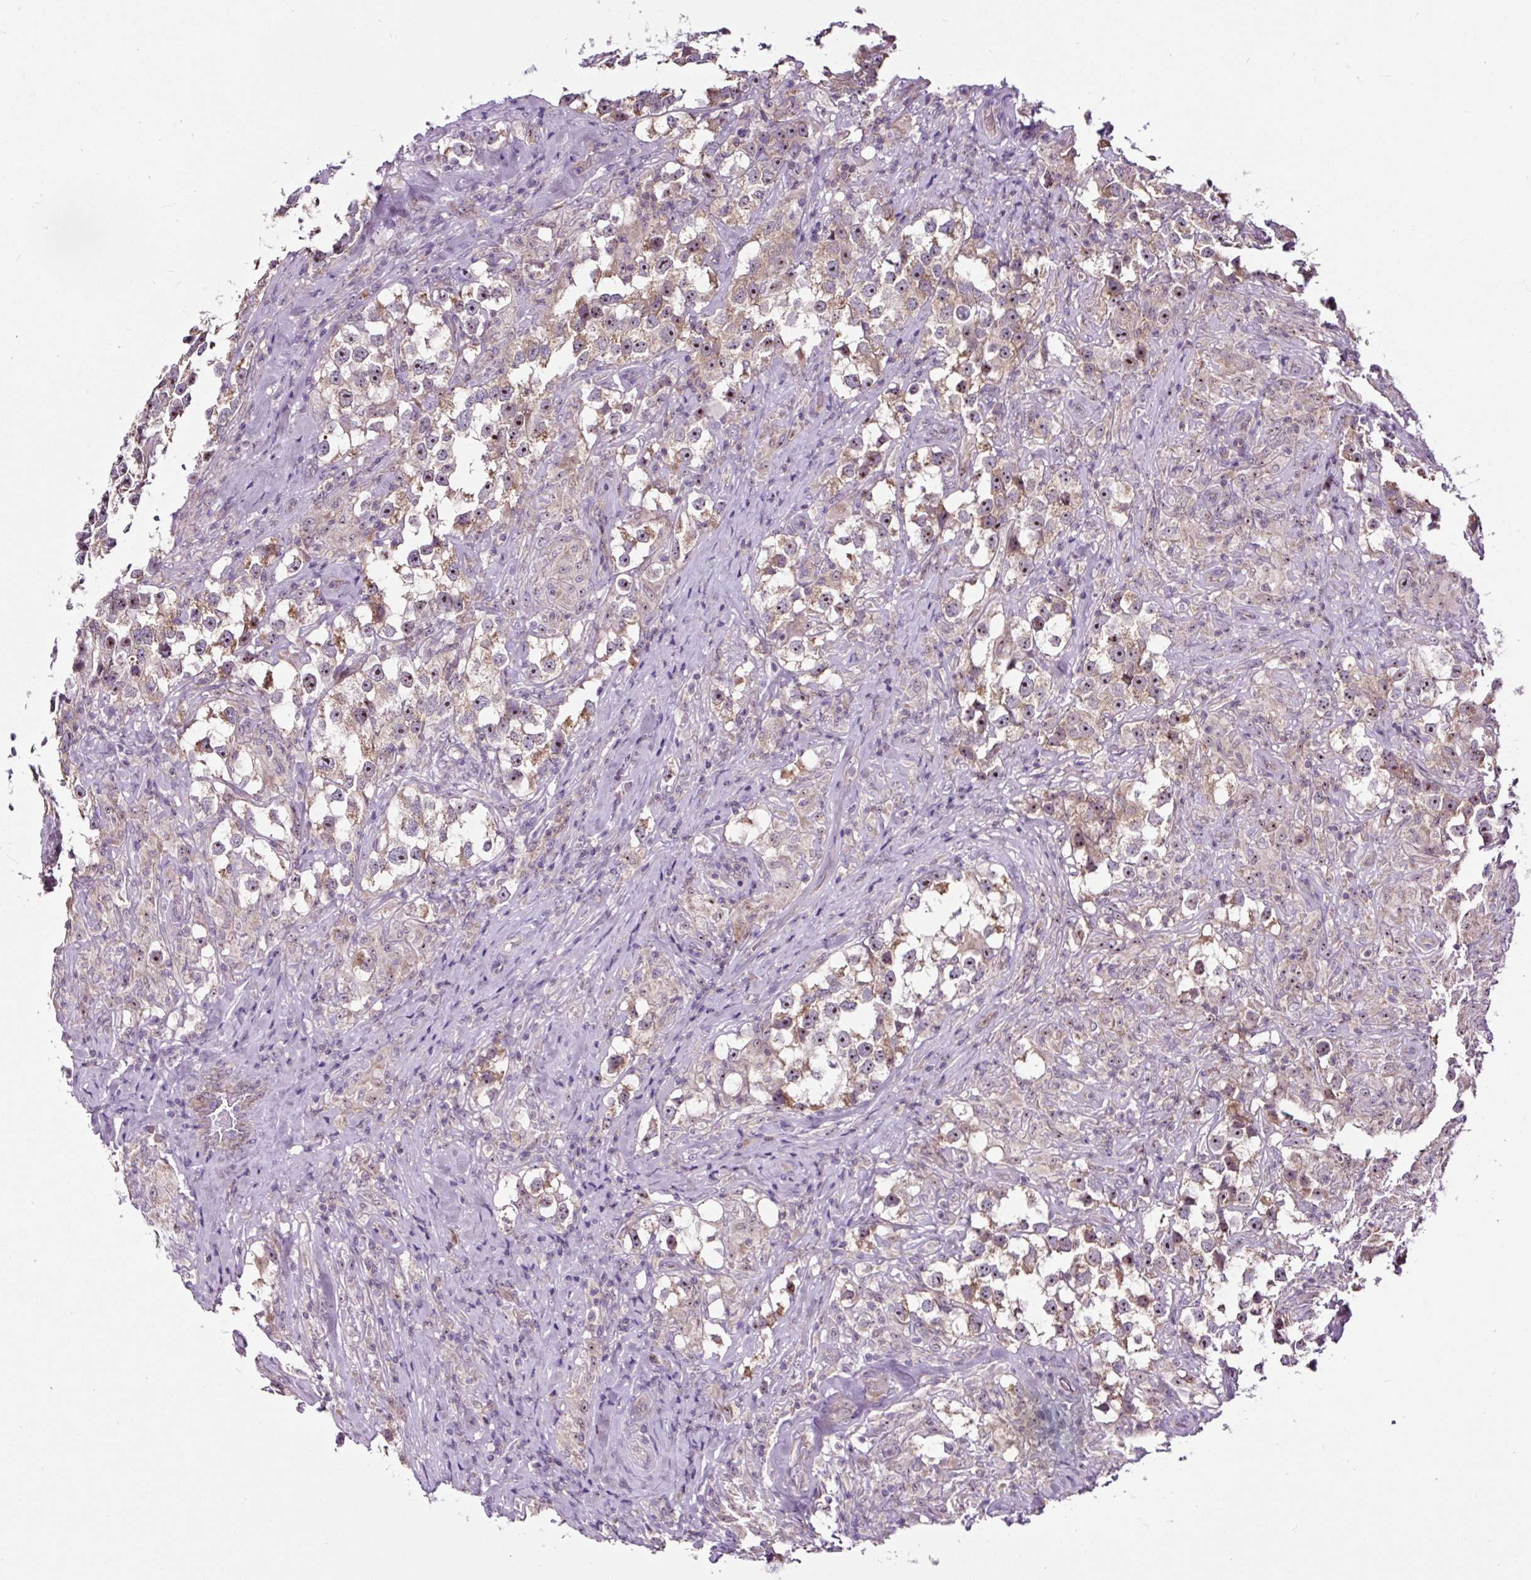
{"staining": {"intensity": "weak", "quantity": "<25%", "location": "cytoplasmic/membranous,nuclear"}, "tissue": "testis cancer", "cell_type": "Tumor cells", "image_type": "cancer", "snomed": [{"axis": "morphology", "description": "Seminoma, NOS"}, {"axis": "topography", "description": "Testis"}], "caption": "DAB immunohistochemical staining of testis seminoma reveals no significant positivity in tumor cells.", "gene": "NOM1", "patient": {"sex": "male", "age": 46}}